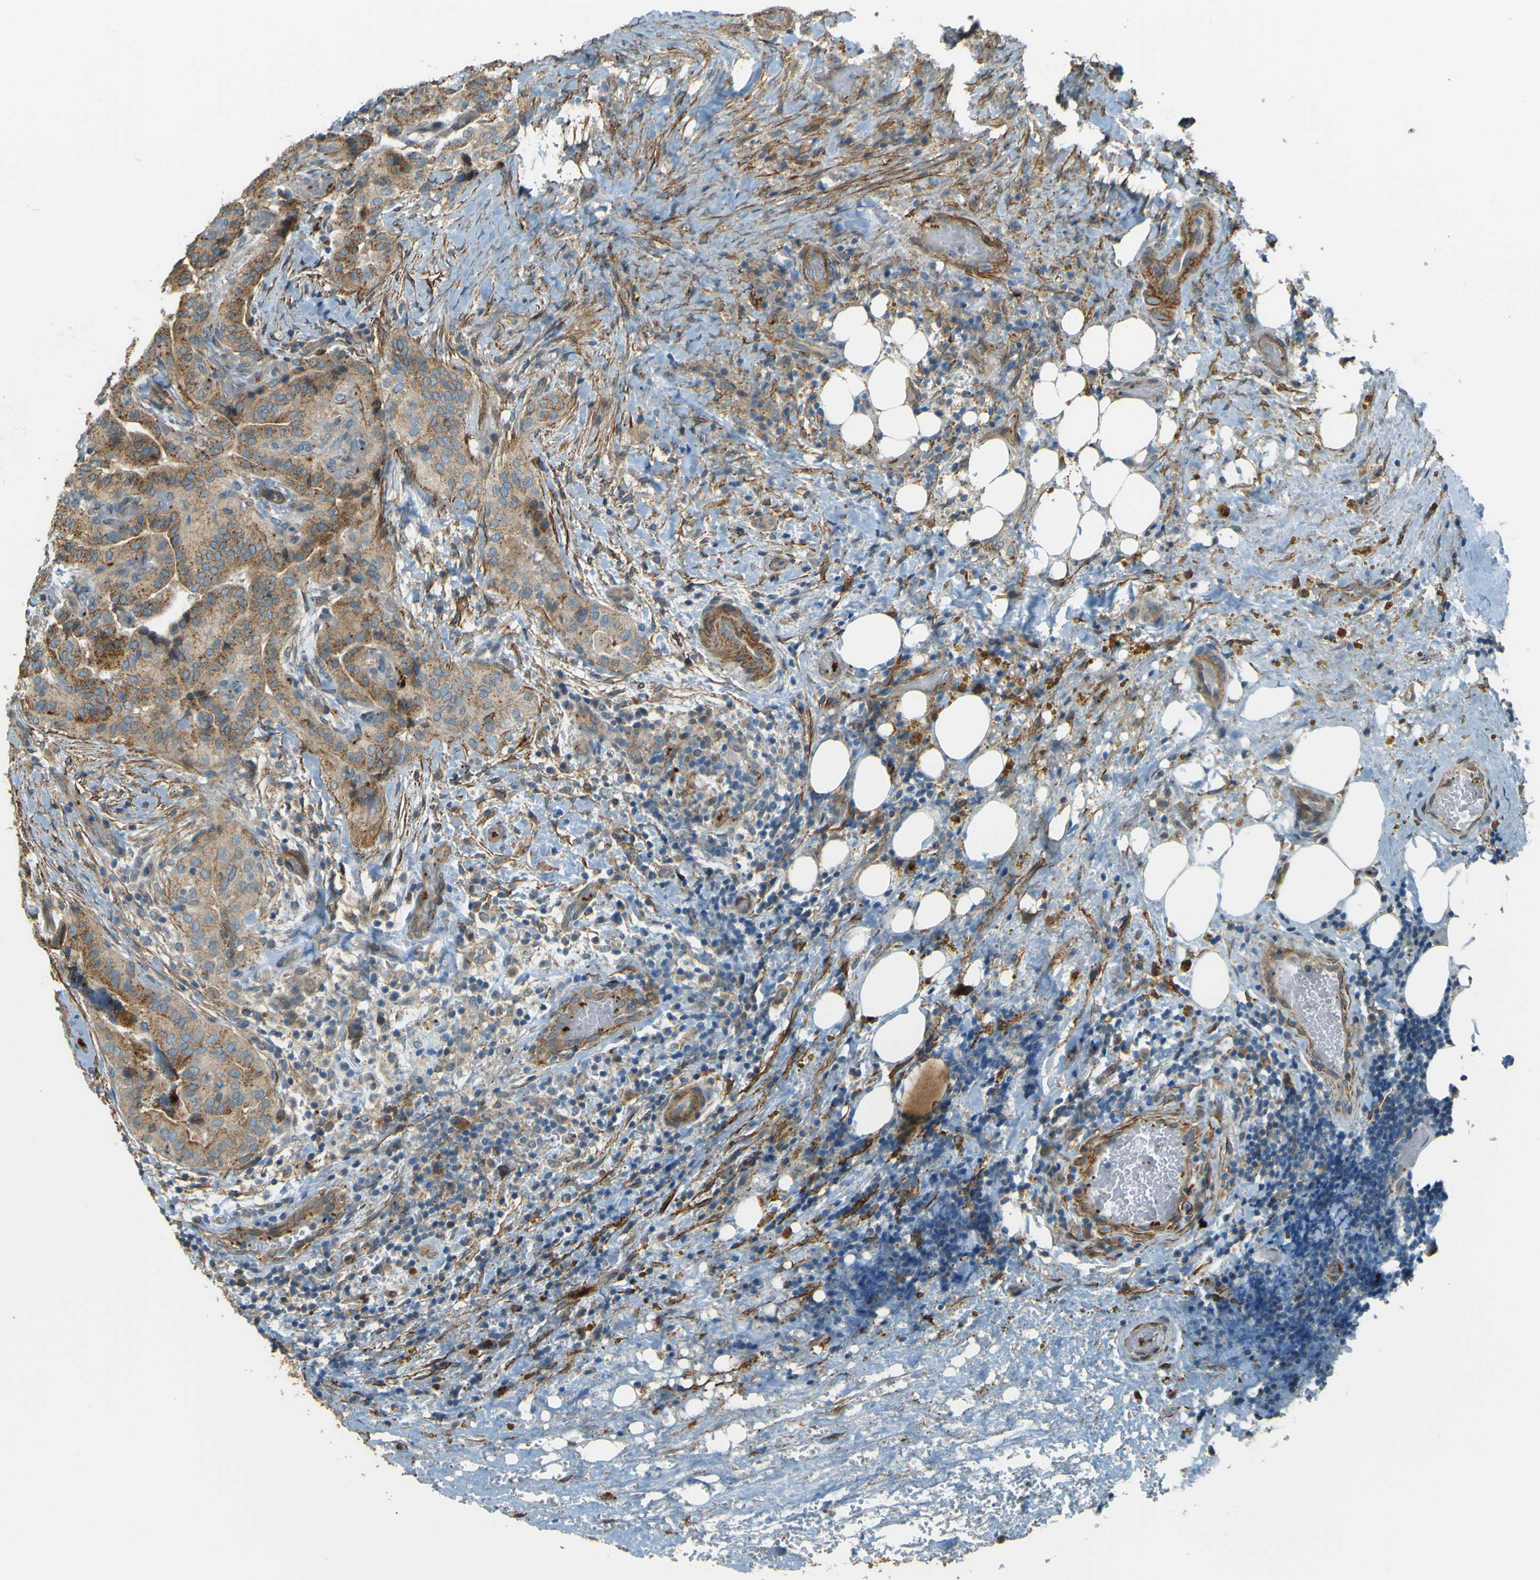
{"staining": {"intensity": "moderate", "quantity": ">75%", "location": "cytoplasmic/membranous"}, "tissue": "thyroid cancer", "cell_type": "Tumor cells", "image_type": "cancer", "snomed": [{"axis": "morphology", "description": "Papillary adenocarcinoma, NOS"}, {"axis": "topography", "description": "Thyroid gland"}], "caption": "Approximately >75% of tumor cells in thyroid cancer (papillary adenocarcinoma) display moderate cytoplasmic/membranous protein staining as visualized by brown immunohistochemical staining.", "gene": "NEXN", "patient": {"sex": "male", "age": 77}}